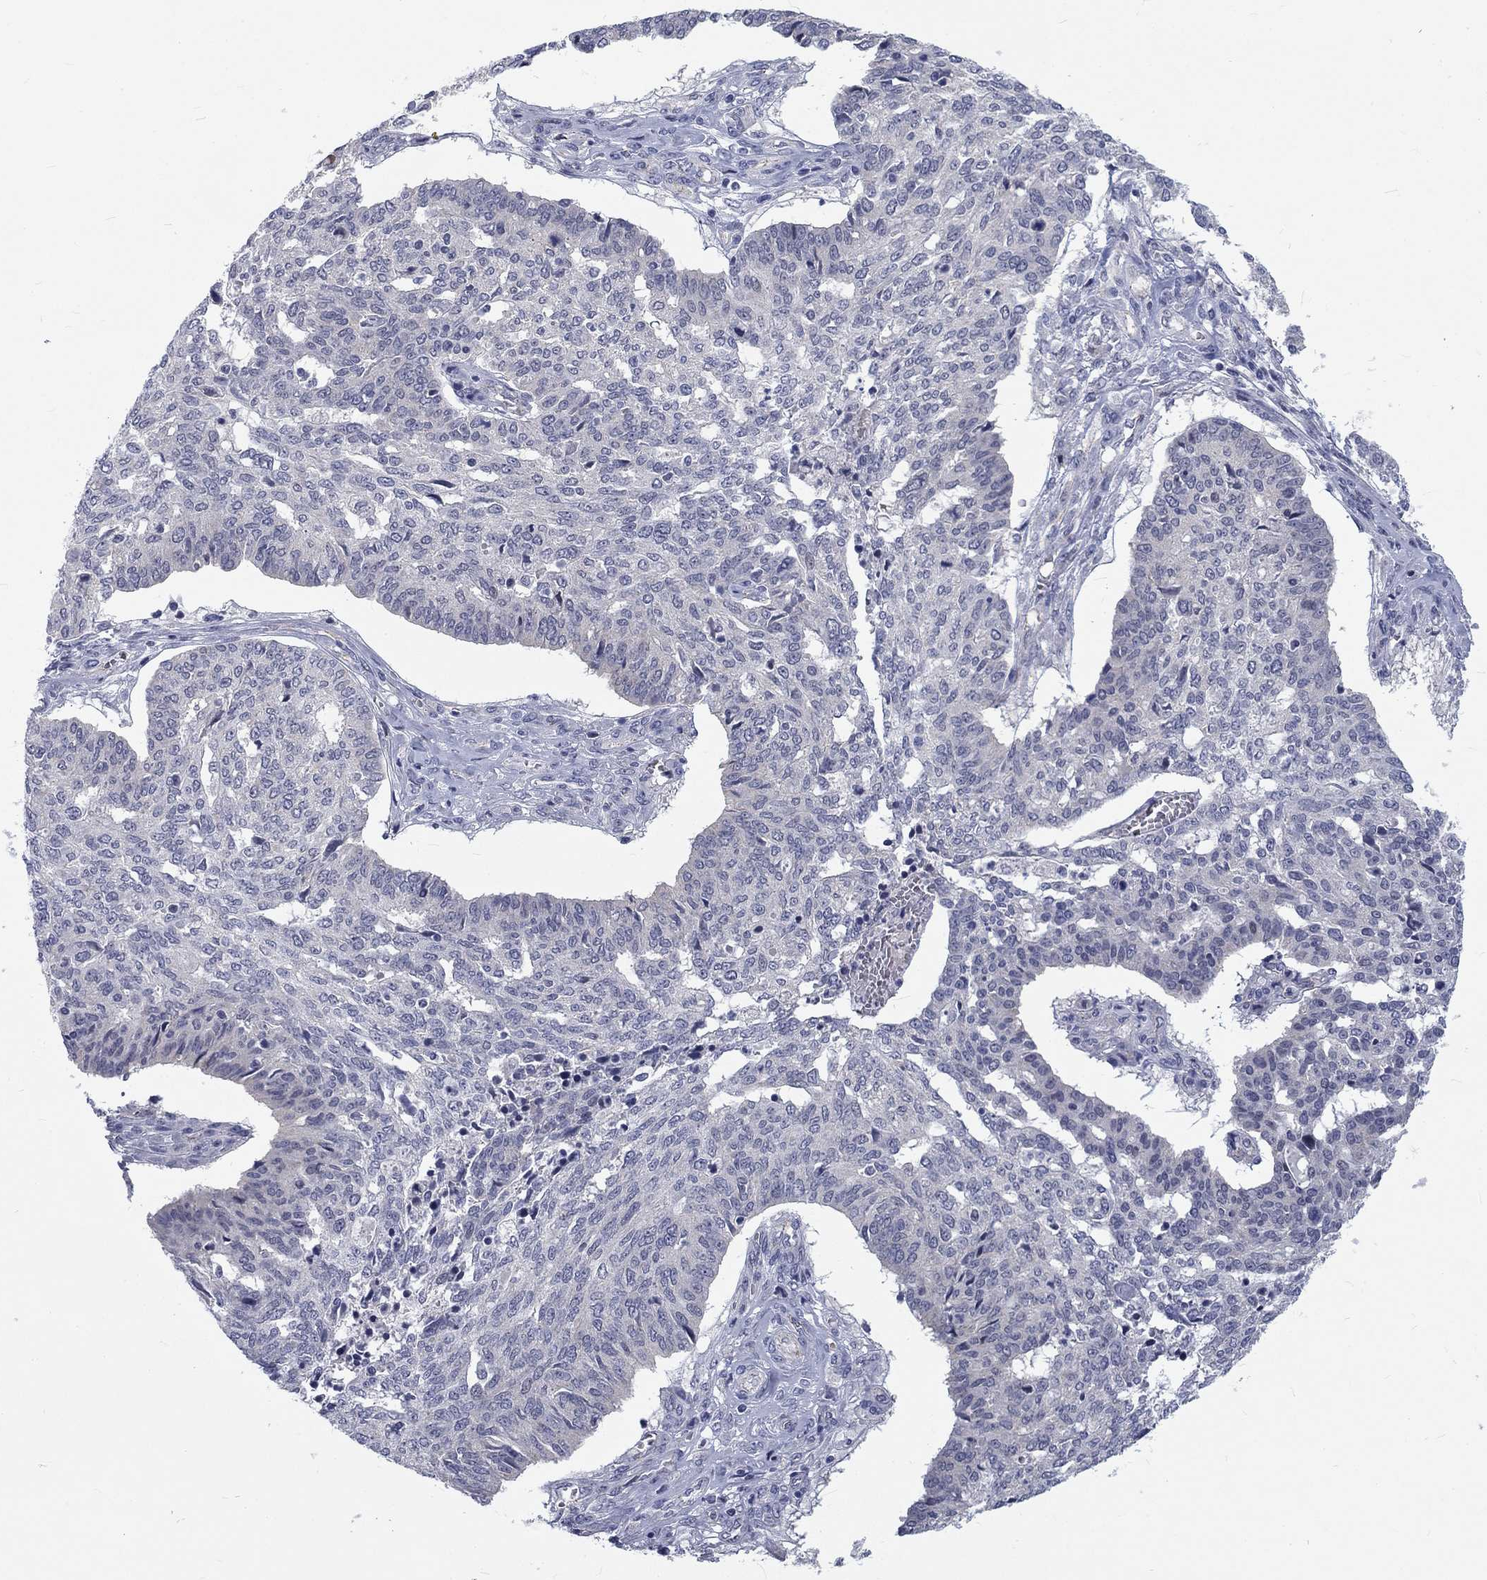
{"staining": {"intensity": "negative", "quantity": "none", "location": "none"}, "tissue": "ovarian cancer", "cell_type": "Tumor cells", "image_type": "cancer", "snomed": [{"axis": "morphology", "description": "Cystadenocarcinoma, serous, NOS"}, {"axis": "topography", "description": "Ovary"}], "caption": "Histopathology image shows no protein positivity in tumor cells of ovarian cancer (serous cystadenocarcinoma) tissue.", "gene": "PHKA1", "patient": {"sex": "female", "age": 67}}